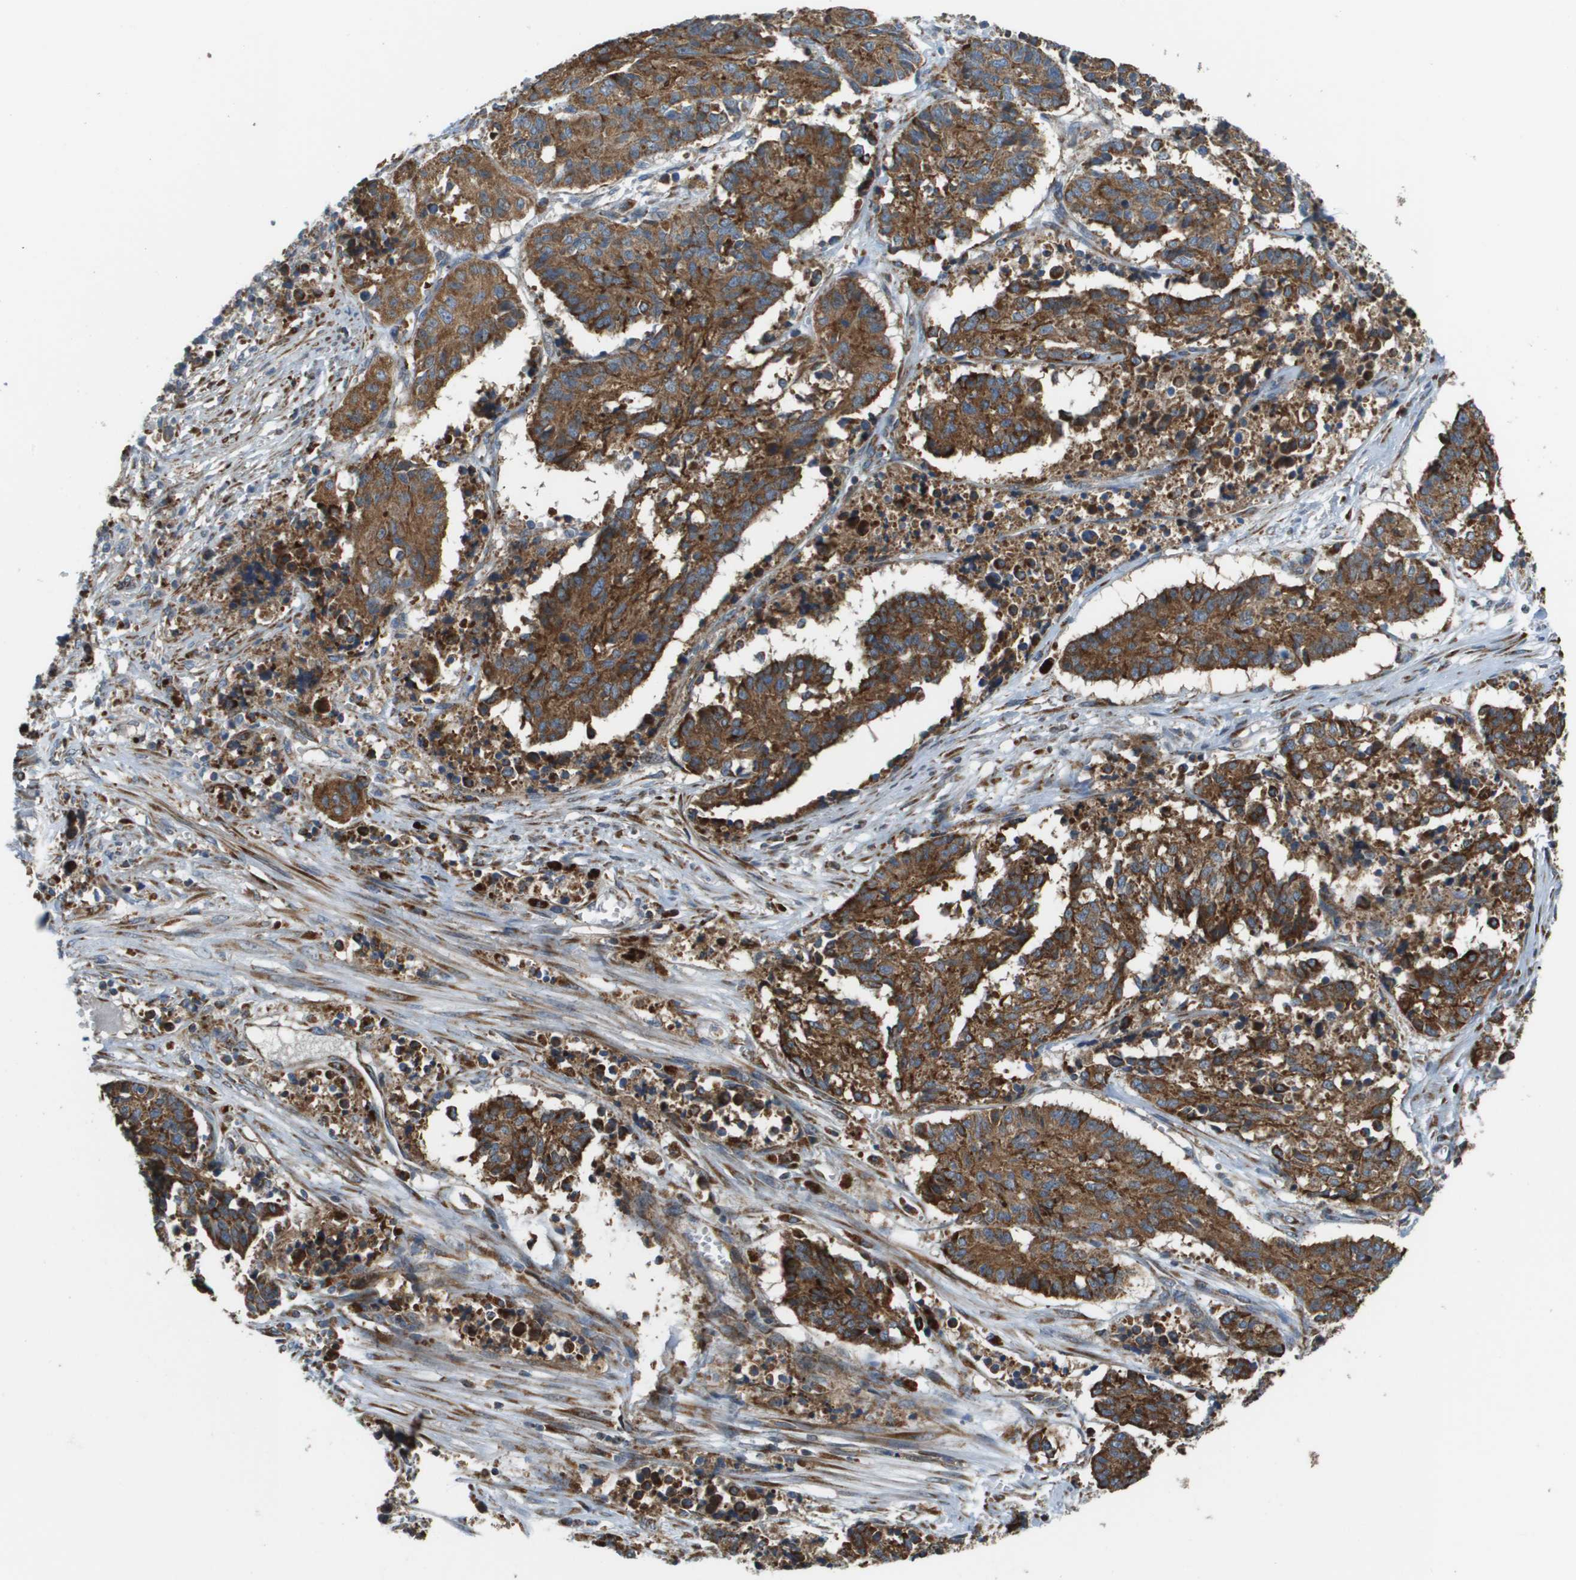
{"staining": {"intensity": "strong", "quantity": ">75%", "location": "cytoplasmic/membranous"}, "tissue": "cervical cancer", "cell_type": "Tumor cells", "image_type": "cancer", "snomed": [{"axis": "morphology", "description": "Squamous cell carcinoma, NOS"}, {"axis": "topography", "description": "Cervix"}], "caption": "A high-resolution micrograph shows IHC staining of cervical squamous cell carcinoma, which reveals strong cytoplasmic/membranous expression in about >75% of tumor cells.", "gene": "NRK", "patient": {"sex": "female", "age": 35}}